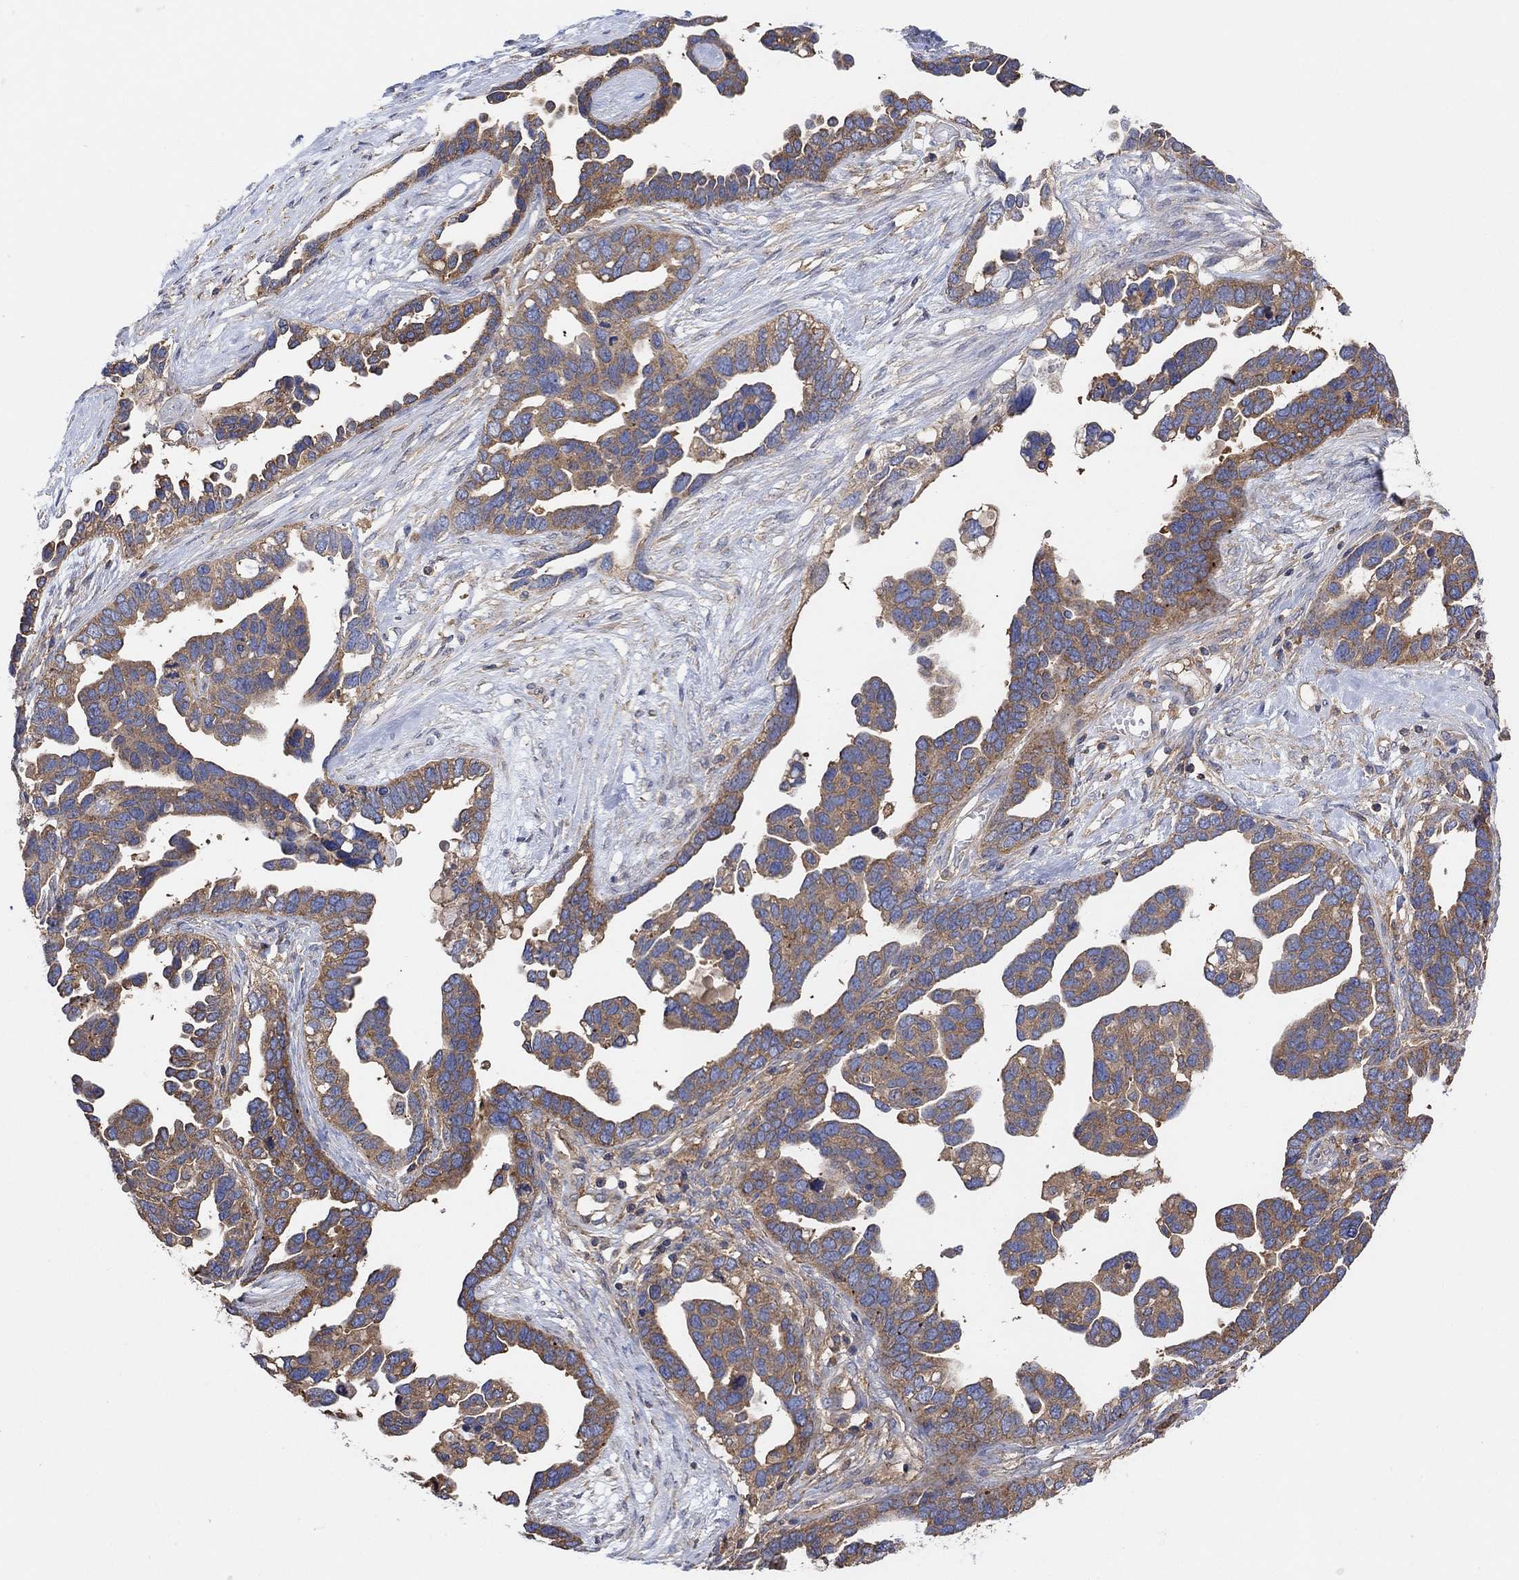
{"staining": {"intensity": "moderate", "quantity": "25%-75%", "location": "cytoplasmic/membranous"}, "tissue": "ovarian cancer", "cell_type": "Tumor cells", "image_type": "cancer", "snomed": [{"axis": "morphology", "description": "Cystadenocarcinoma, serous, NOS"}, {"axis": "topography", "description": "Ovary"}], "caption": "High-magnification brightfield microscopy of ovarian cancer (serous cystadenocarcinoma) stained with DAB (brown) and counterstained with hematoxylin (blue). tumor cells exhibit moderate cytoplasmic/membranous expression is appreciated in approximately25%-75% of cells.", "gene": "BLOC1S3", "patient": {"sex": "female", "age": 54}}